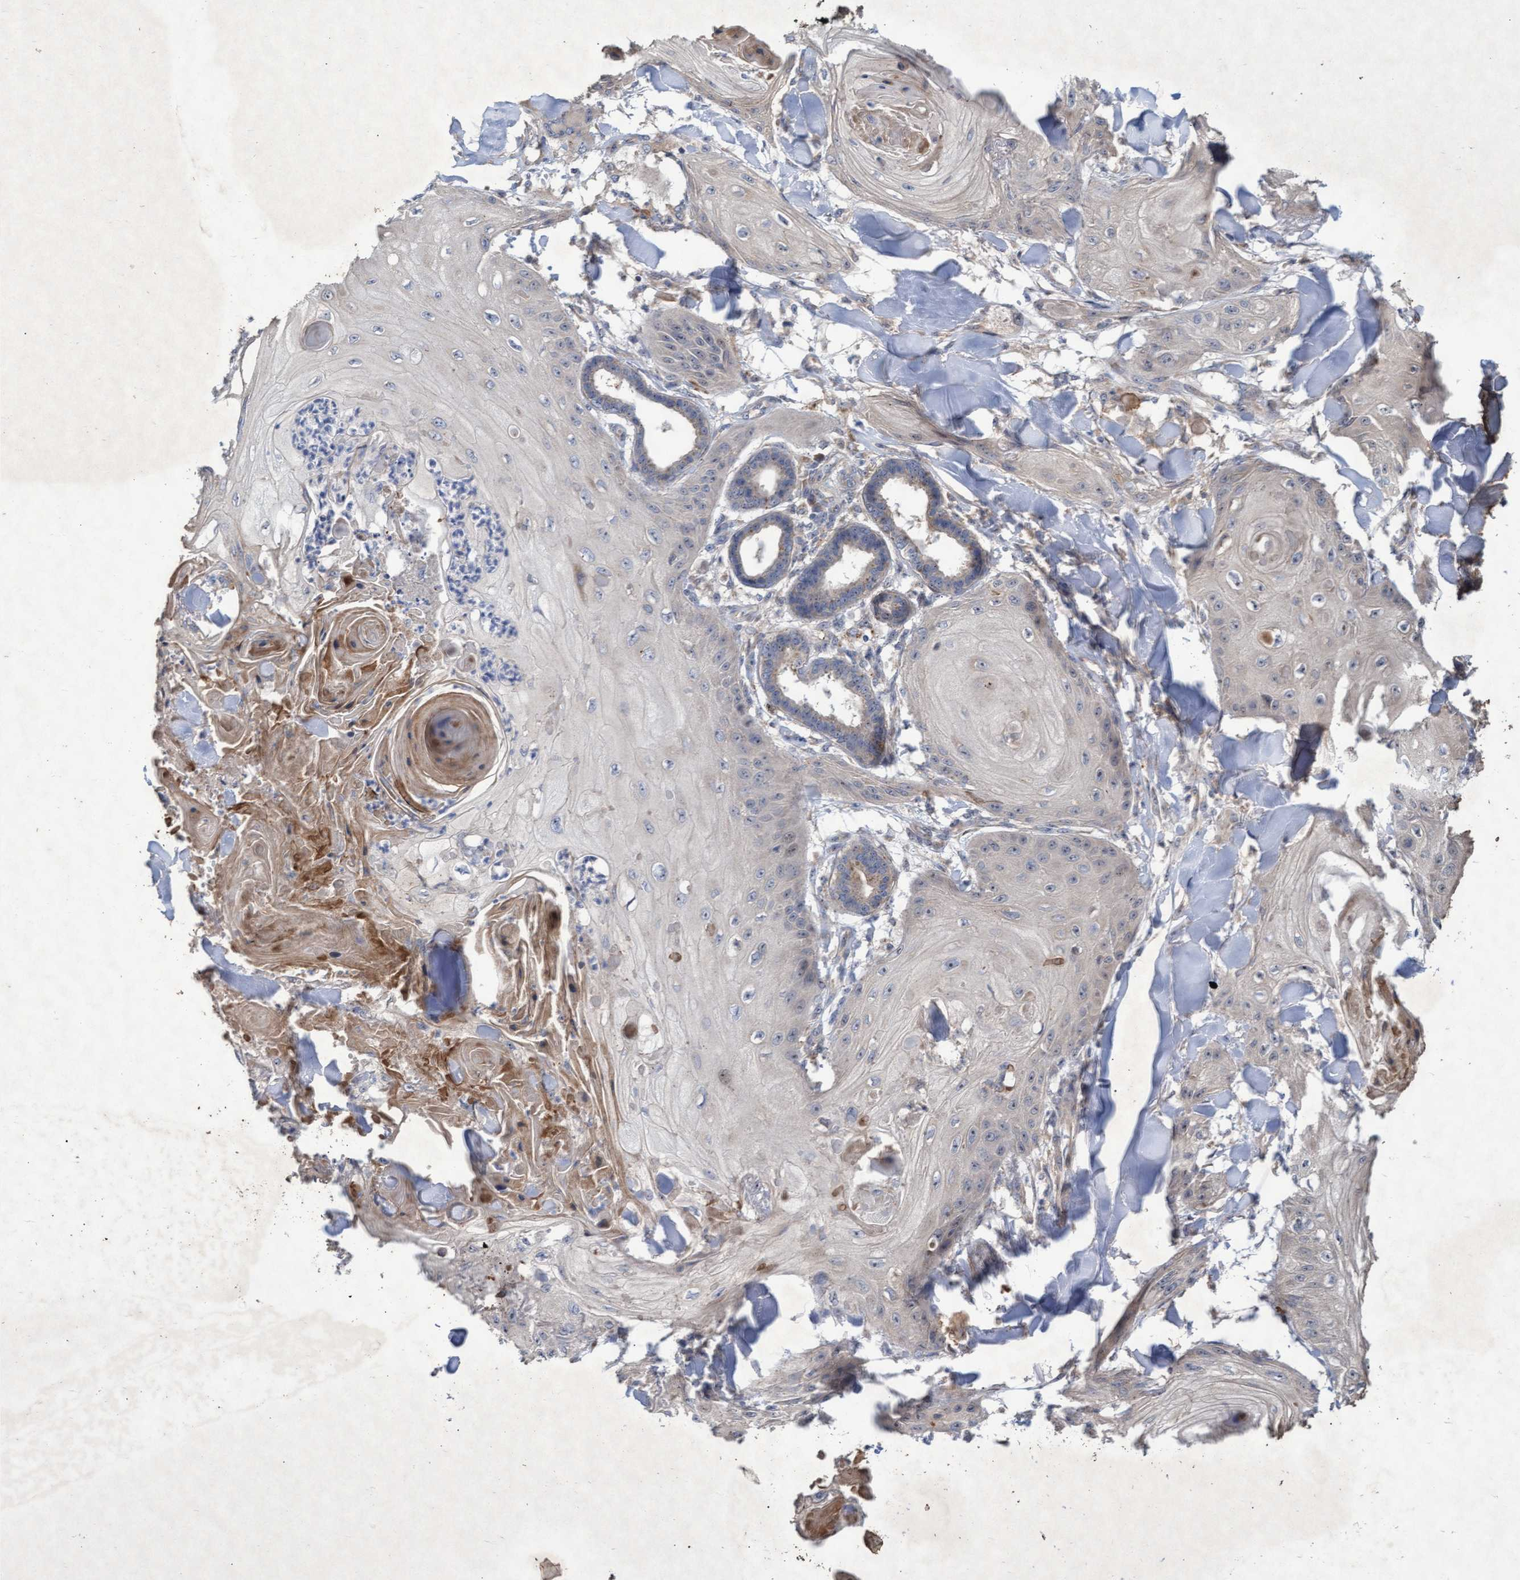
{"staining": {"intensity": "negative", "quantity": "none", "location": "none"}, "tissue": "skin cancer", "cell_type": "Tumor cells", "image_type": "cancer", "snomed": [{"axis": "morphology", "description": "Squamous cell carcinoma, NOS"}, {"axis": "topography", "description": "Skin"}], "caption": "DAB immunohistochemical staining of human skin cancer (squamous cell carcinoma) shows no significant positivity in tumor cells.", "gene": "ABCF2", "patient": {"sex": "male", "age": 74}}